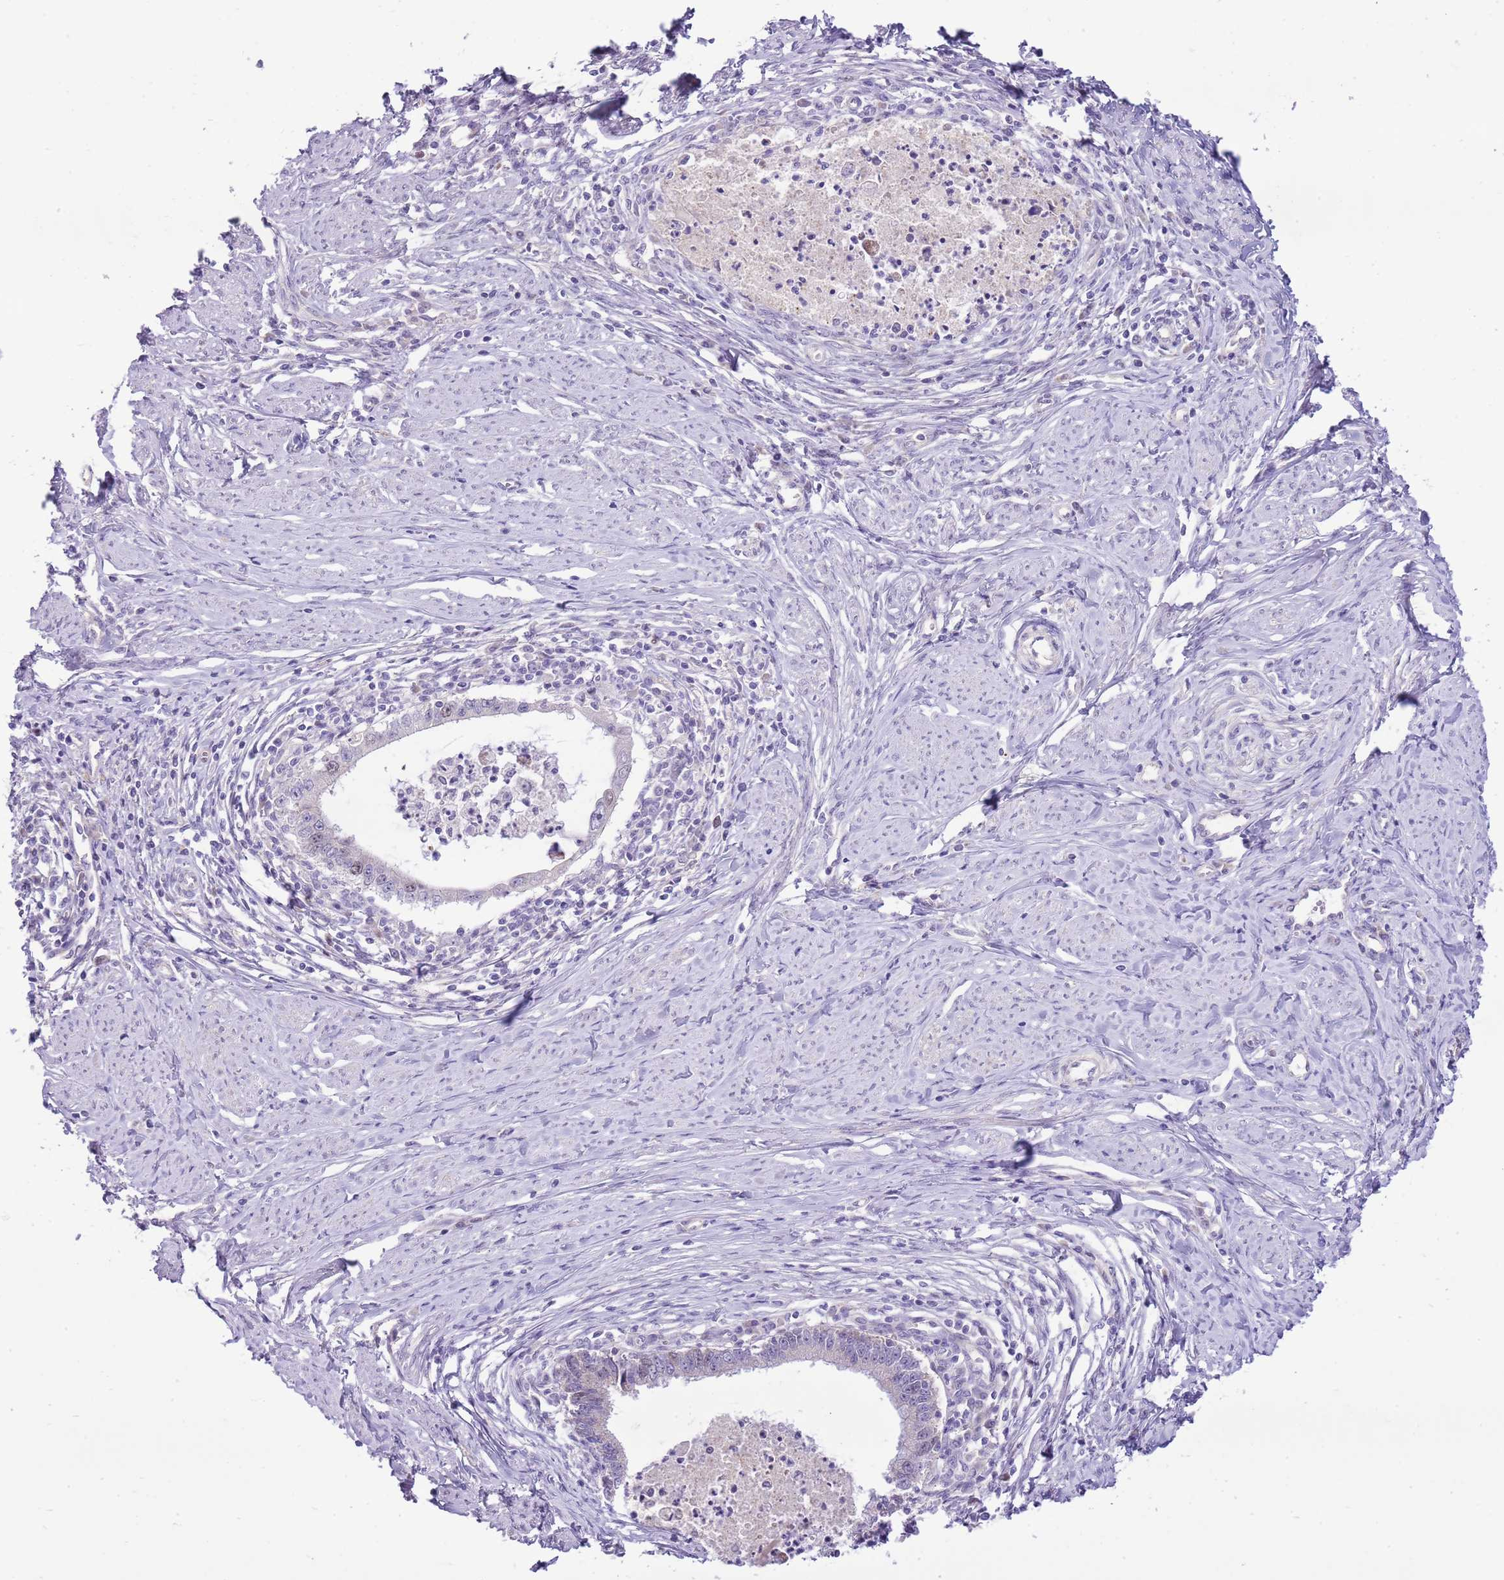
{"staining": {"intensity": "negative", "quantity": "none", "location": "none"}, "tissue": "cervical cancer", "cell_type": "Tumor cells", "image_type": "cancer", "snomed": [{"axis": "morphology", "description": "Adenocarcinoma, NOS"}, {"axis": "topography", "description": "Cervix"}], "caption": "This histopathology image is of adenocarcinoma (cervical) stained with immunohistochemistry (IHC) to label a protein in brown with the nuclei are counter-stained blue. There is no positivity in tumor cells. The staining was performed using DAB (3,3'-diaminobenzidine) to visualize the protein expression in brown, while the nuclei were stained in blue with hematoxylin (Magnification: 20x).", "gene": "FBRSL1", "patient": {"sex": "female", "age": 36}}